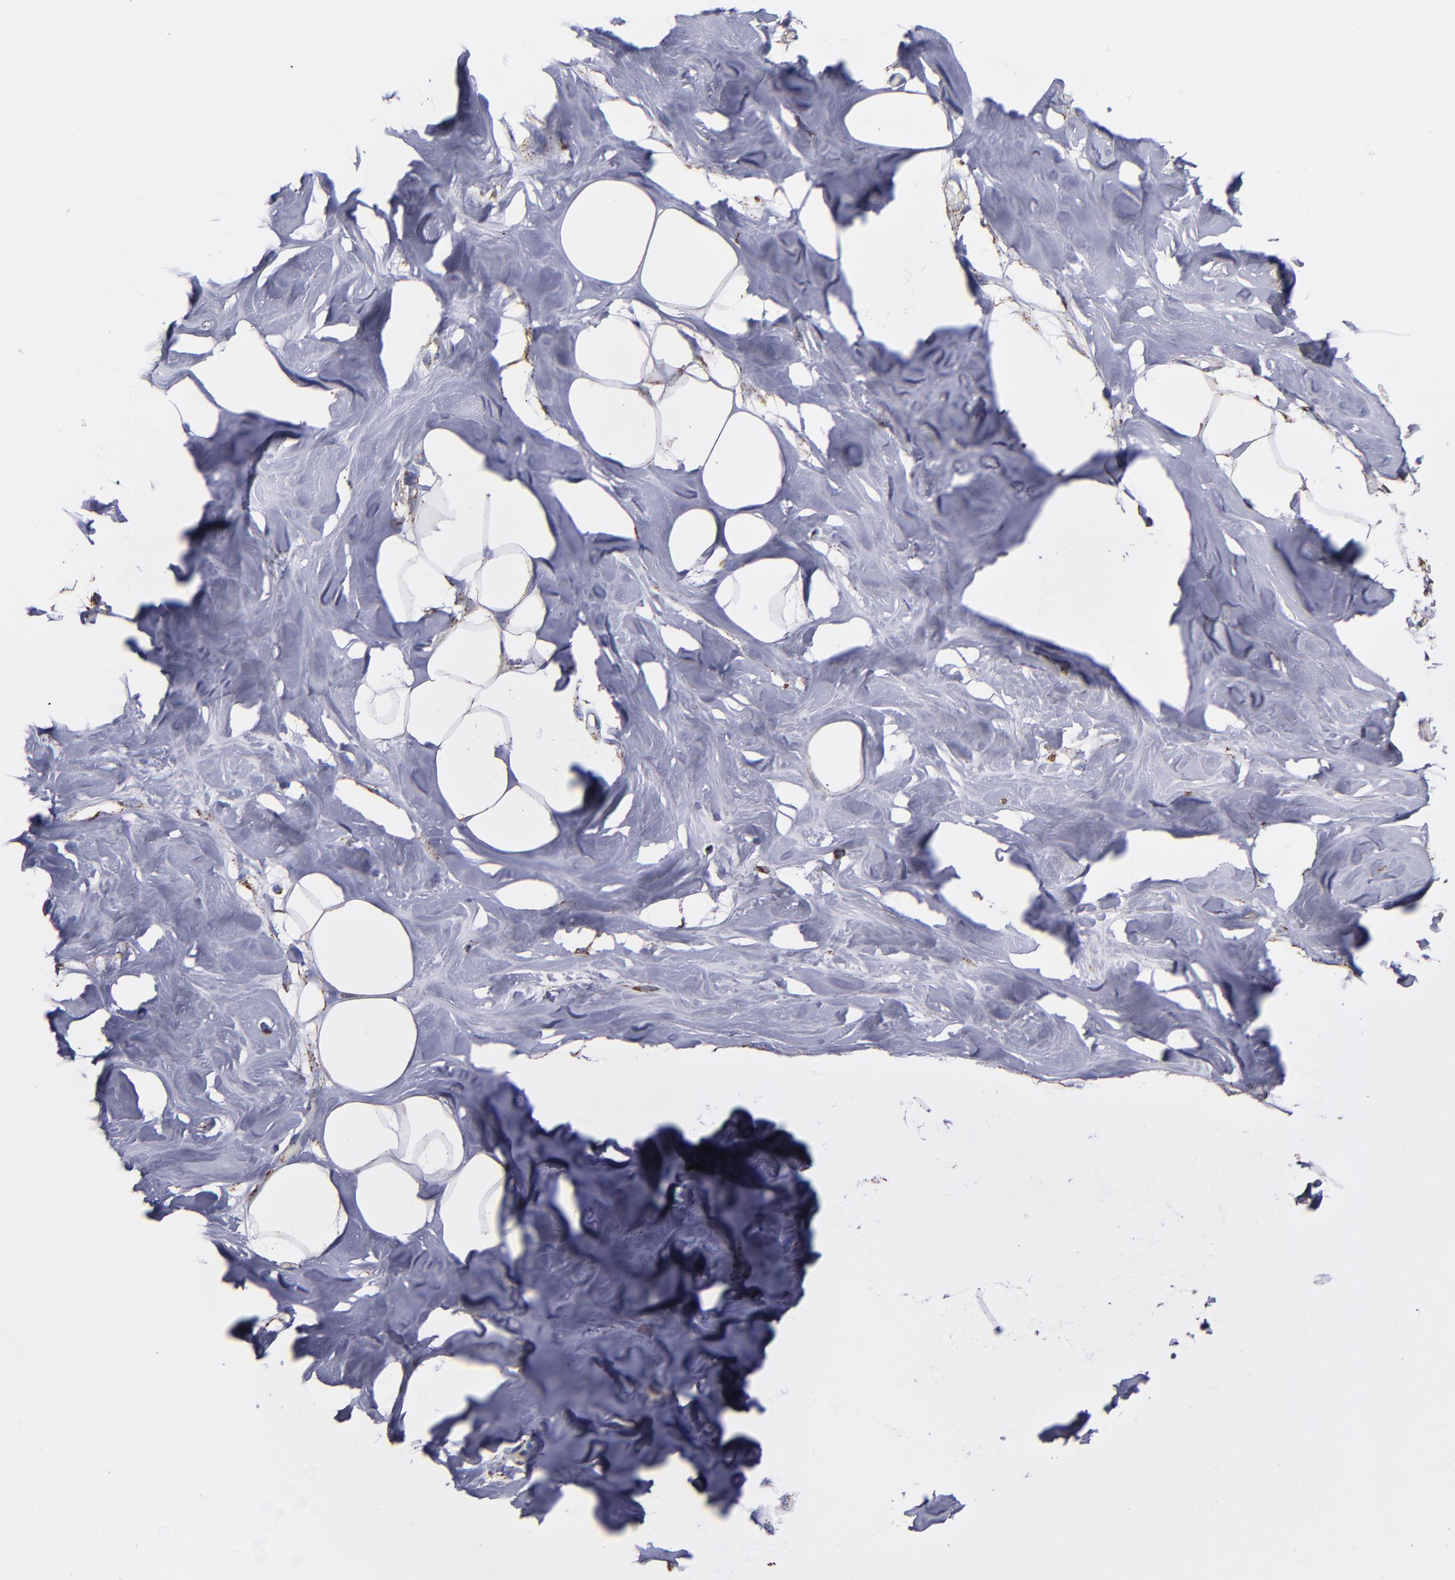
{"staining": {"intensity": "negative", "quantity": "none", "location": "none"}, "tissue": "breast", "cell_type": "Adipocytes", "image_type": "normal", "snomed": [{"axis": "morphology", "description": "Normal tissue, NOS"}, {"axis": "topography", "description": "Breast"}, {"axis": "topography", "description": "Soft tissue"}], "caption": "This is a image of immunohistochemistry staining of benign breast, which shows no positivity in adipocytes.", "gene": "SOD2", "patient": {"sex": "female", "age": 25}}